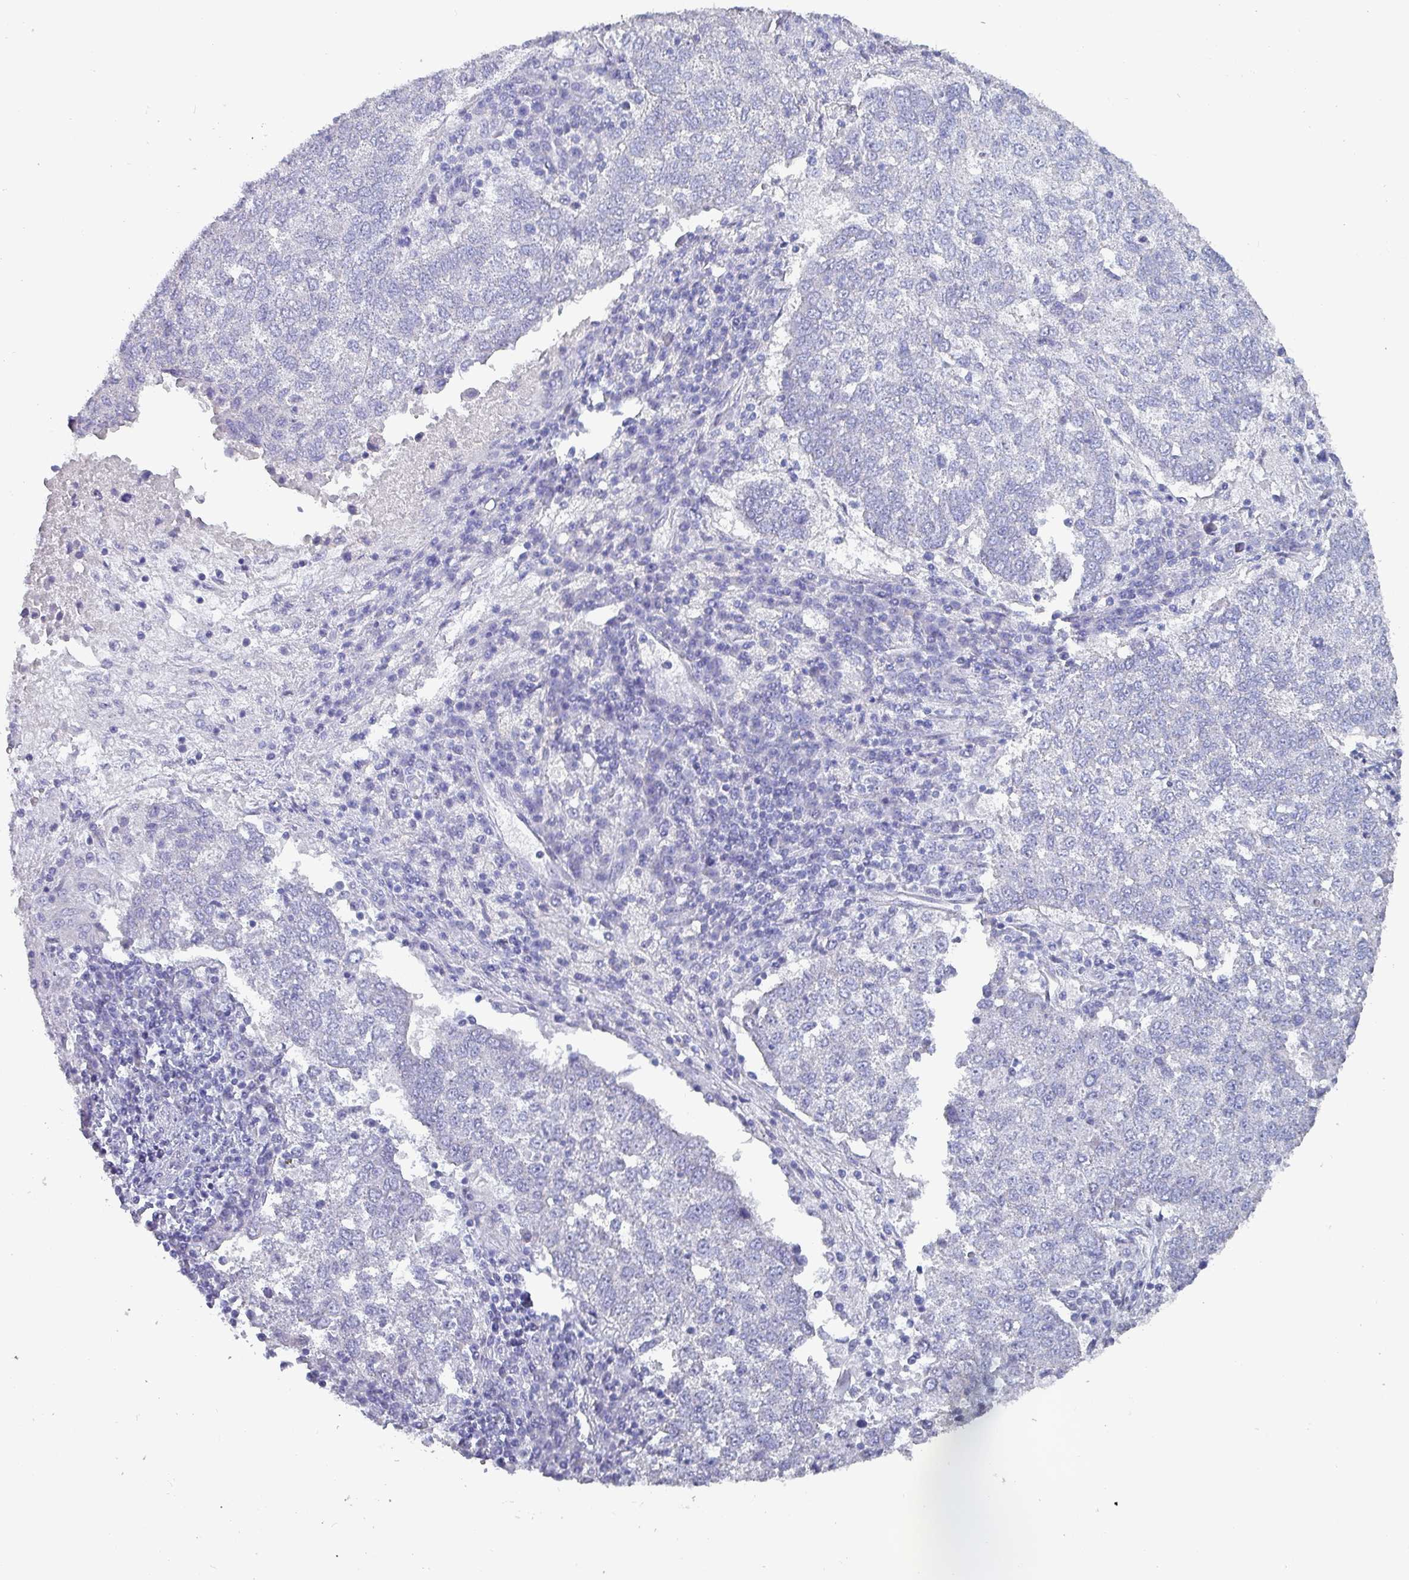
{"staining": {"intensity": "negative", "quantity": "none", "location": "none"}, "tissue": "lung cancer", "cell_type": "Tumor cells", "image_type": "cancer", "snomed": [{"axis": "morphology", "description": "Squamous cell carcinoma, NOS"}, {"axis": "topography", "description": "Lung"}], "caption": "High power microscopy image of an IHC micrograph of lung squamous cell carcinoma, revealing no significant expression in tumor cells.", "gene": "INS-IGF2", "patient": {"sex": "male", "age": 73}}